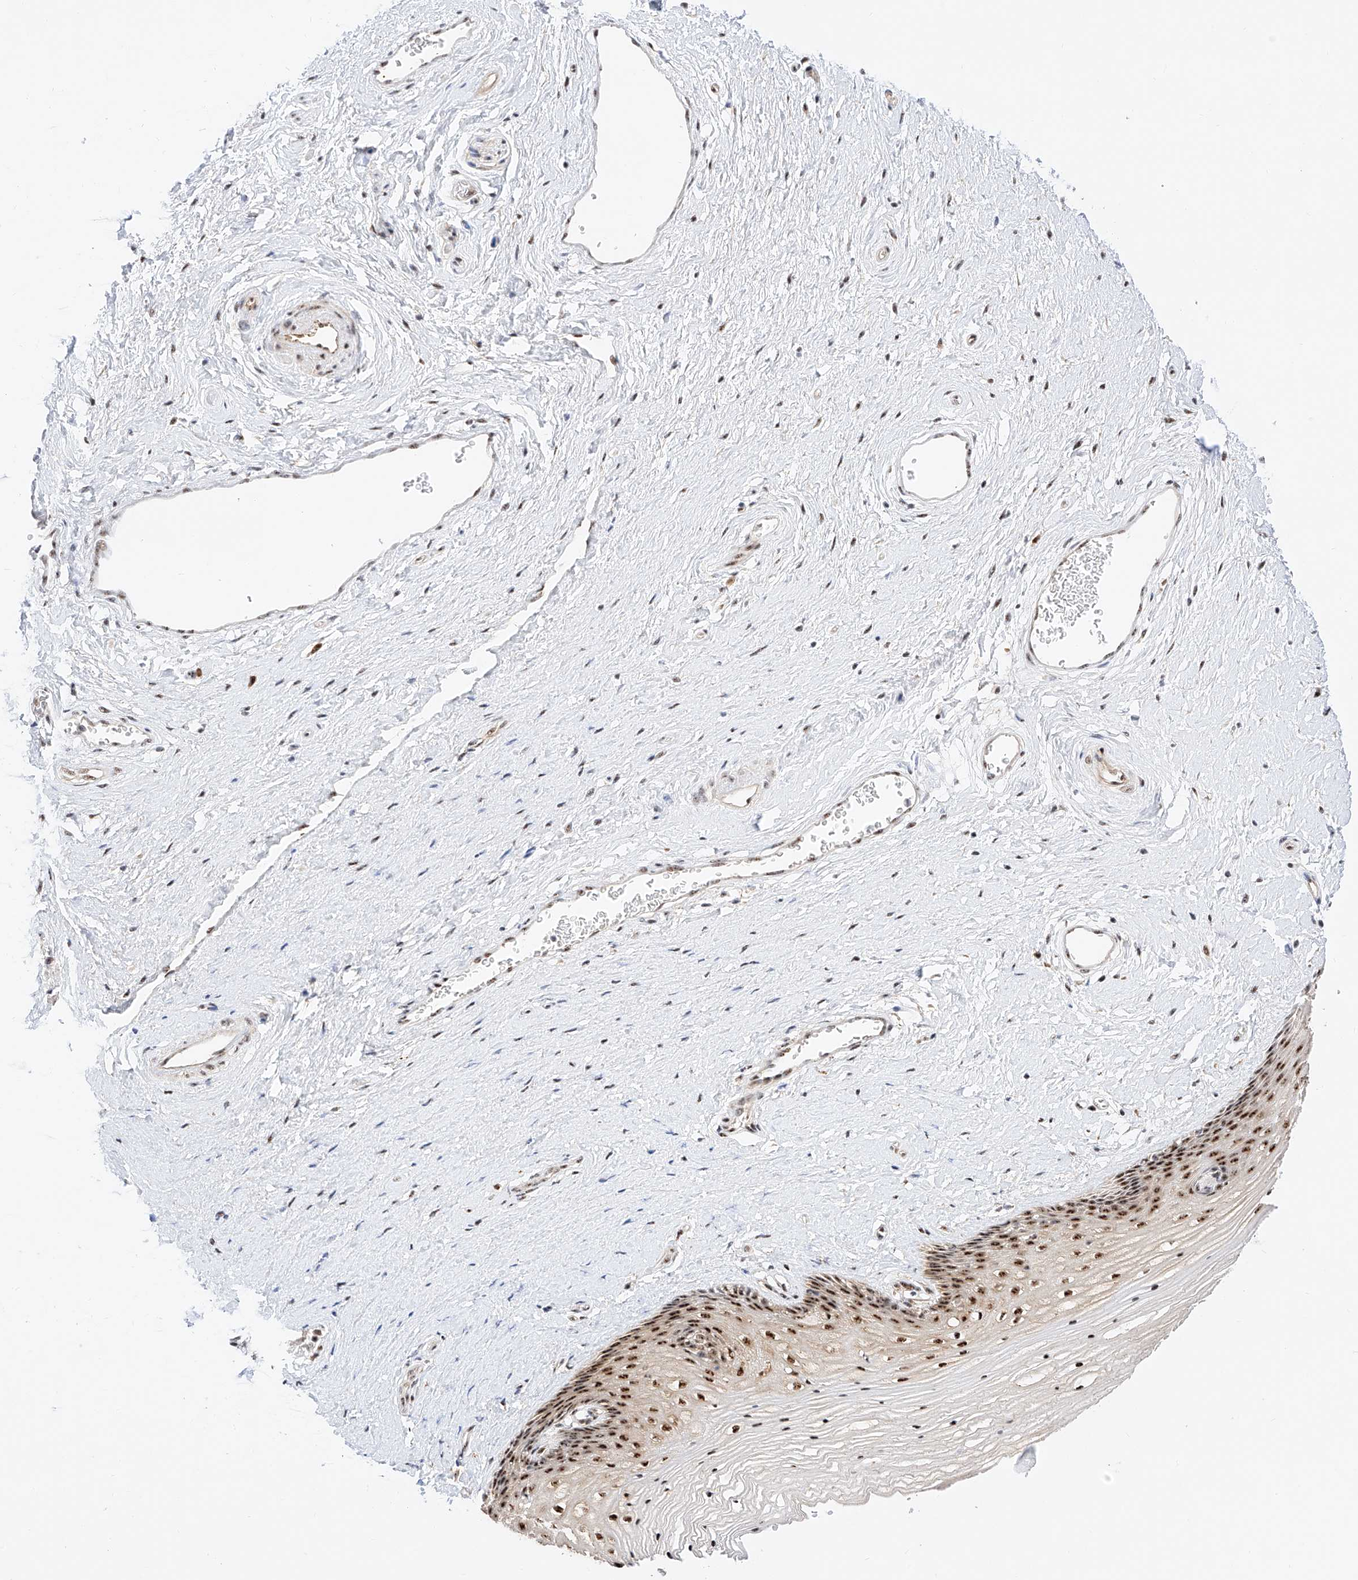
{"staining": {"intensity": "moderate", "quantity": ">75%", "location": "nuclear"}, "tissue": "vagina", "cell_type": "Squamous epithelial cells", "image_type": "normal", "snomed": [{"axis": "morphology", "description": "Normal tissue, NOS"}, {"axis": "topography", "description": "Vagina"}], "caption": "Immunohistochemistry (DAB) staining of unremarkable human vagina reveals moderate nuclear protein positivity in about >75% of squamous epithelial cells.", "gene": "ATXN7L2", "patient": {"sex": "female", "age": 46}}